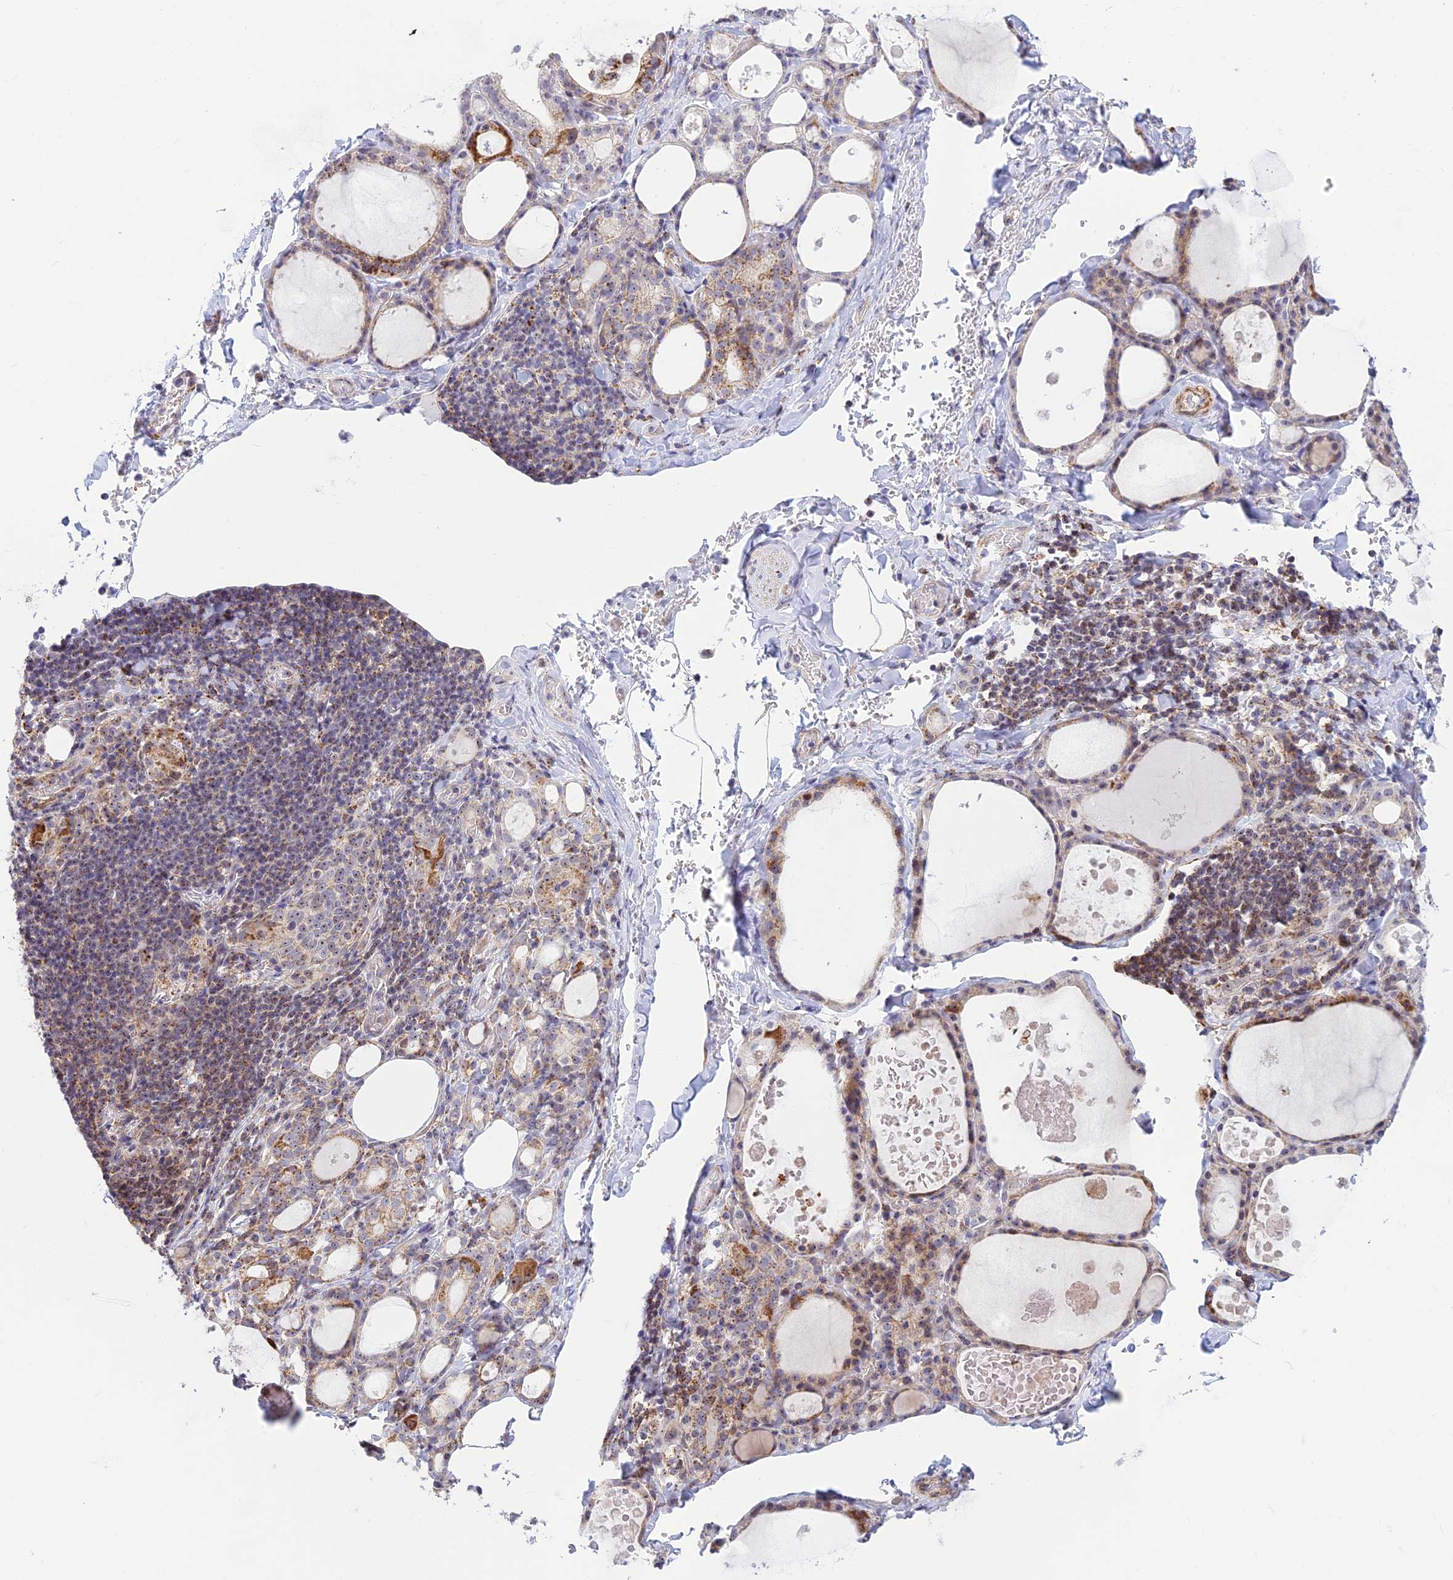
{"staining": {"intensity": "moderate", "quantity": "25%-75%", "location": "cytoplasmic/membranous"}, "tissue": "thyroid gland", "cell_type": "Glandular cells", "image_type": "normal", "snomed": [{"axis": "morphology", "description": "Normal tissue, NOS"}, {"axis": "topography", "description": "Thyroid gland"}], "caption": "Glandular cells demonstrate medium levels of moderate cytoplasmic/membranous positivity in about 25%-75% of cells in normal thyroid gland. The protein of interest is stained brown, and the nuclei are stained in blue (DAB (3,3'-diaminobenzidine) IHC with brightfield microscopy, high magnification).", "gene": "POLR1G", "patient": {"sex": "male", "age": 56}}